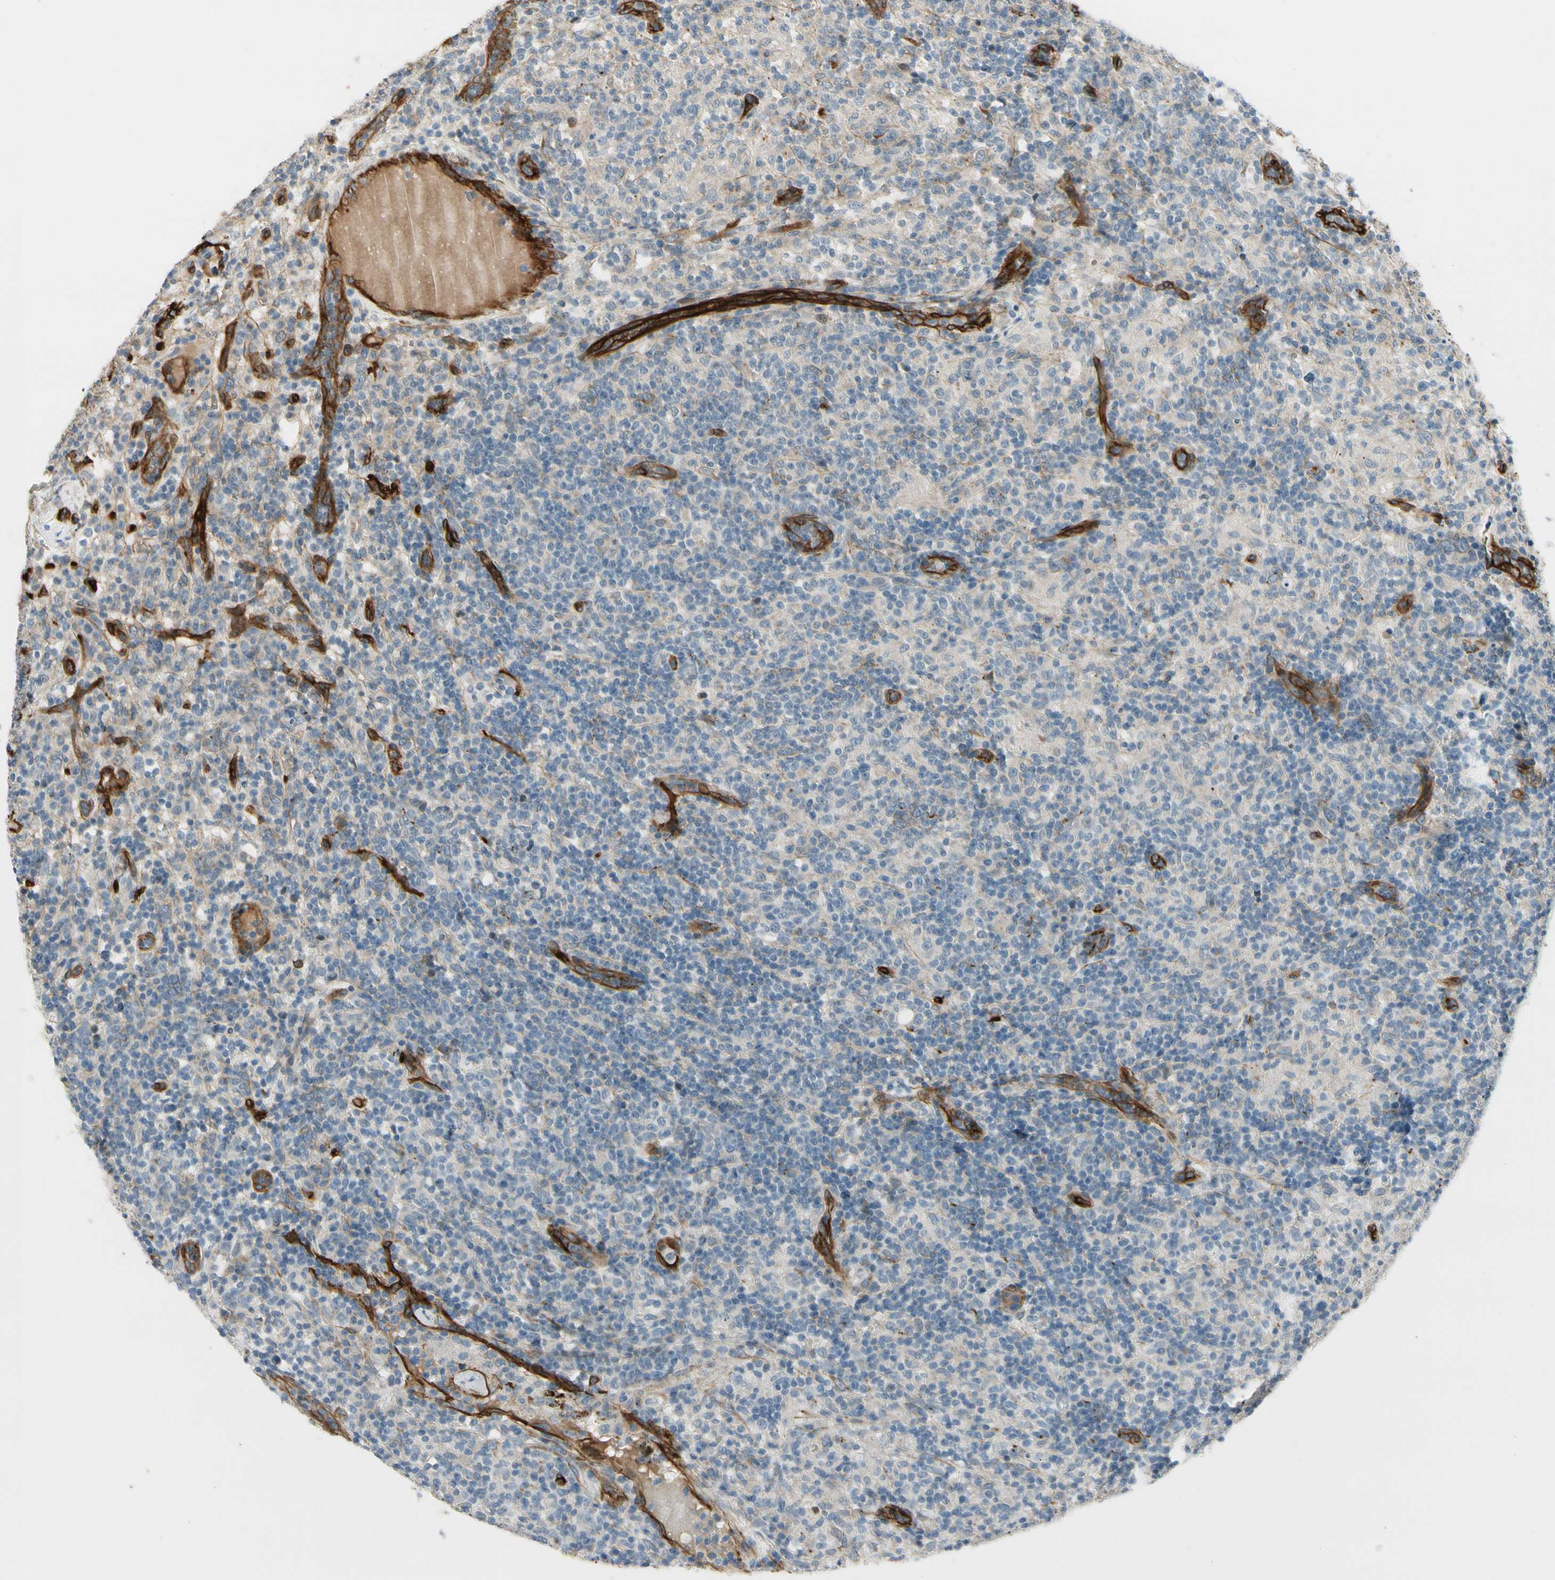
{"staining": {"intensity": "negative", "quantity": "none", "location": "none"}, "tissue": "lymphoma", "cell_type": "Tumor cells", "image_type": "cancer", "snomed": [{"axis": "morphology", "description": "Hodgkin's disease, NOS"}, {"axis": "topography", "description": "Lymph node"}], "caption": "Tumor cells are negative for brown protein staining in Hodgkin's disease. (DAB (3,3'-diaminobenzidine) immunohistochemistry (IHC), high magnification).", "gene": "MCAM", "patient": {"sex": "male", "age": 70}}